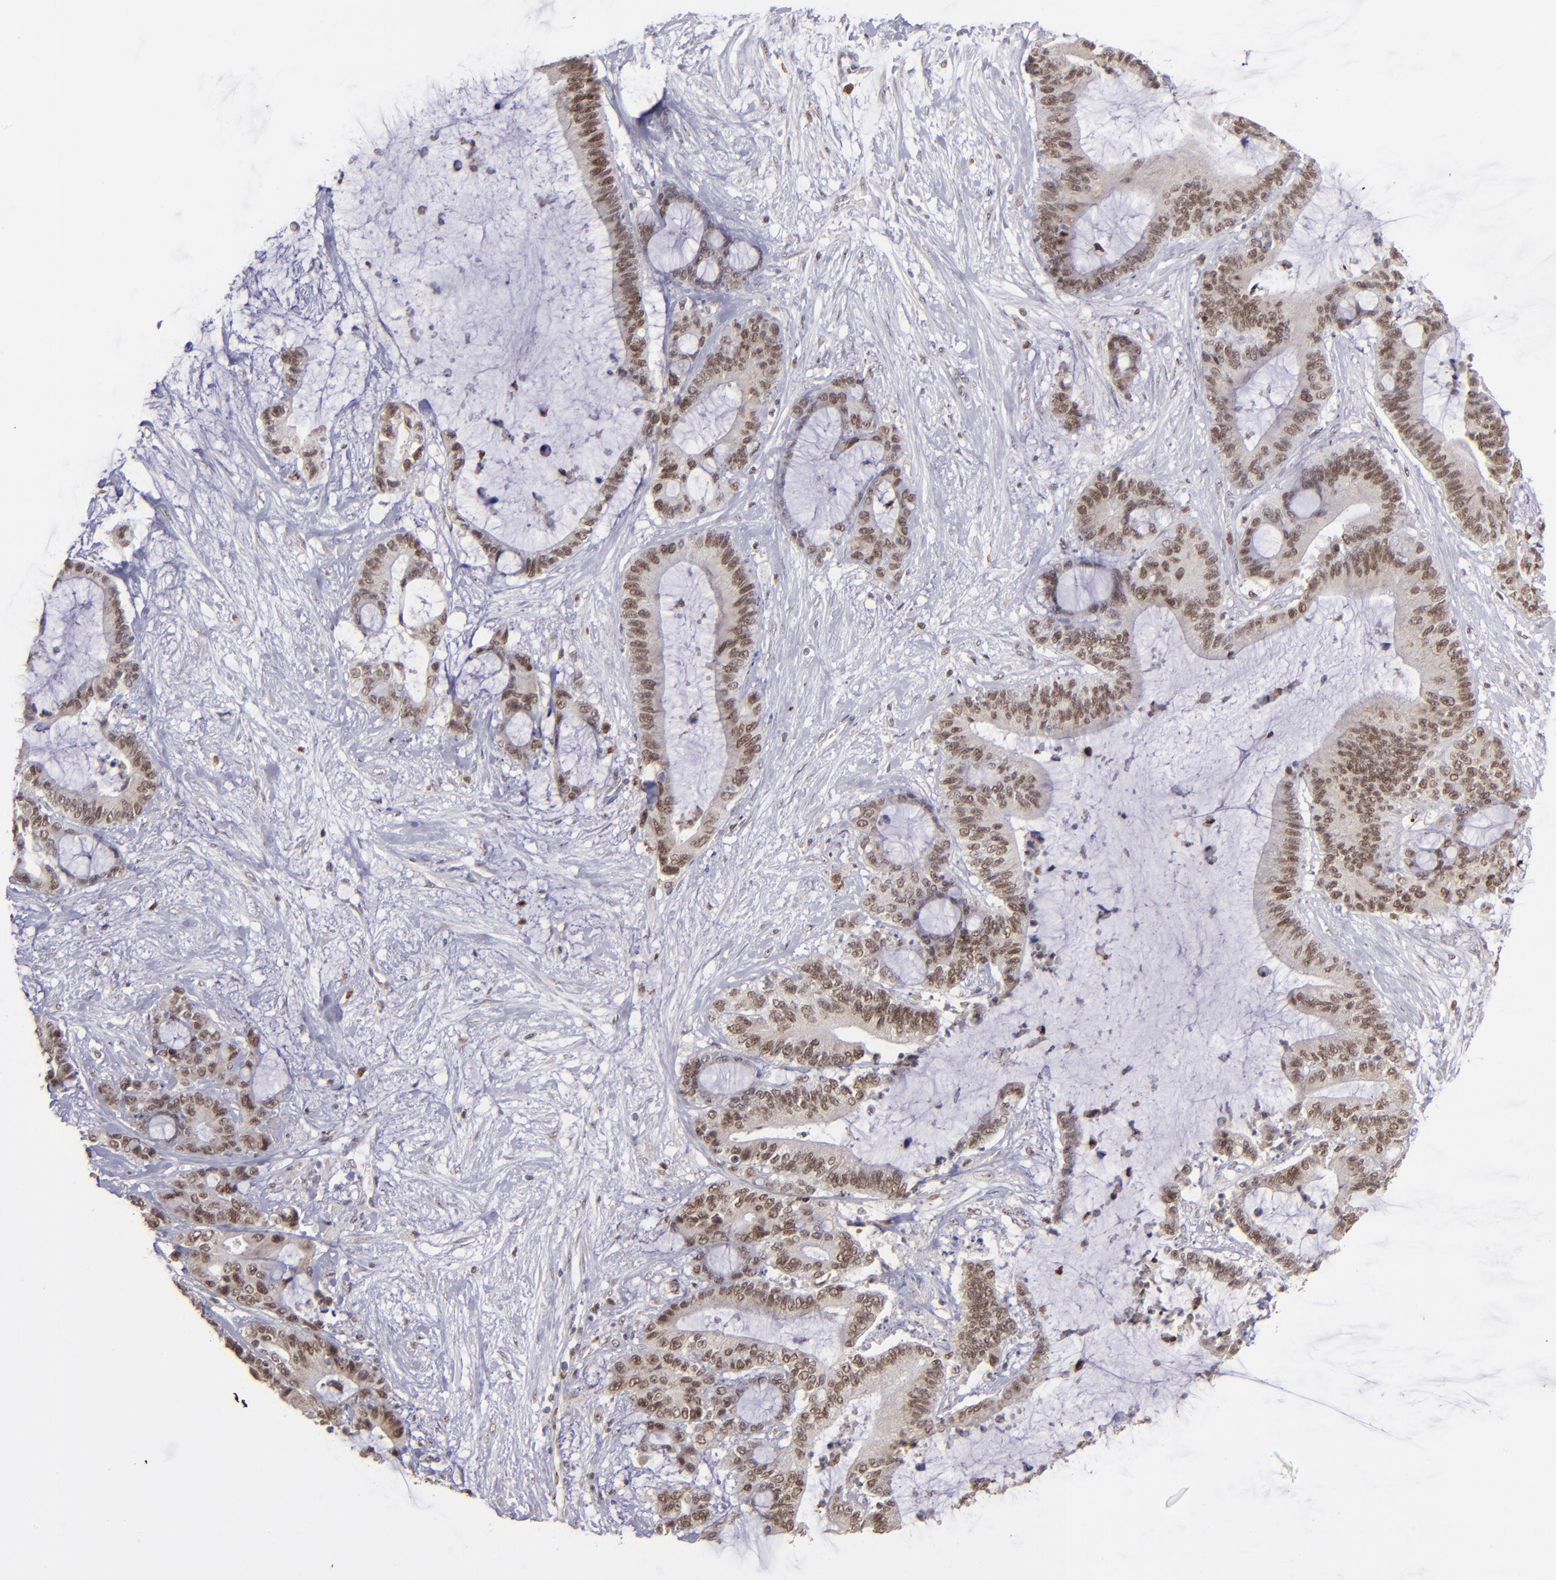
{"staining": {"intensity": "moderate", "quantity": ">75%", "location": "nuclear"}, "tissue": "liver cancer", "cell_type": "Tumor cells", "image_type": "cancer", "snomed": [{"axis": "morphology", "description": "Cholangiocarcinoma"}, {"axis": "topography", "description": "Liver"}], "caption": "Immunohistochemical staining of human cholangiocarcinoma (liver) displays moderate nuclear protein positivity in about >75% of tumor cells.", "gene": "RREB1", "patient": {"sex": "female", "age": 73}}